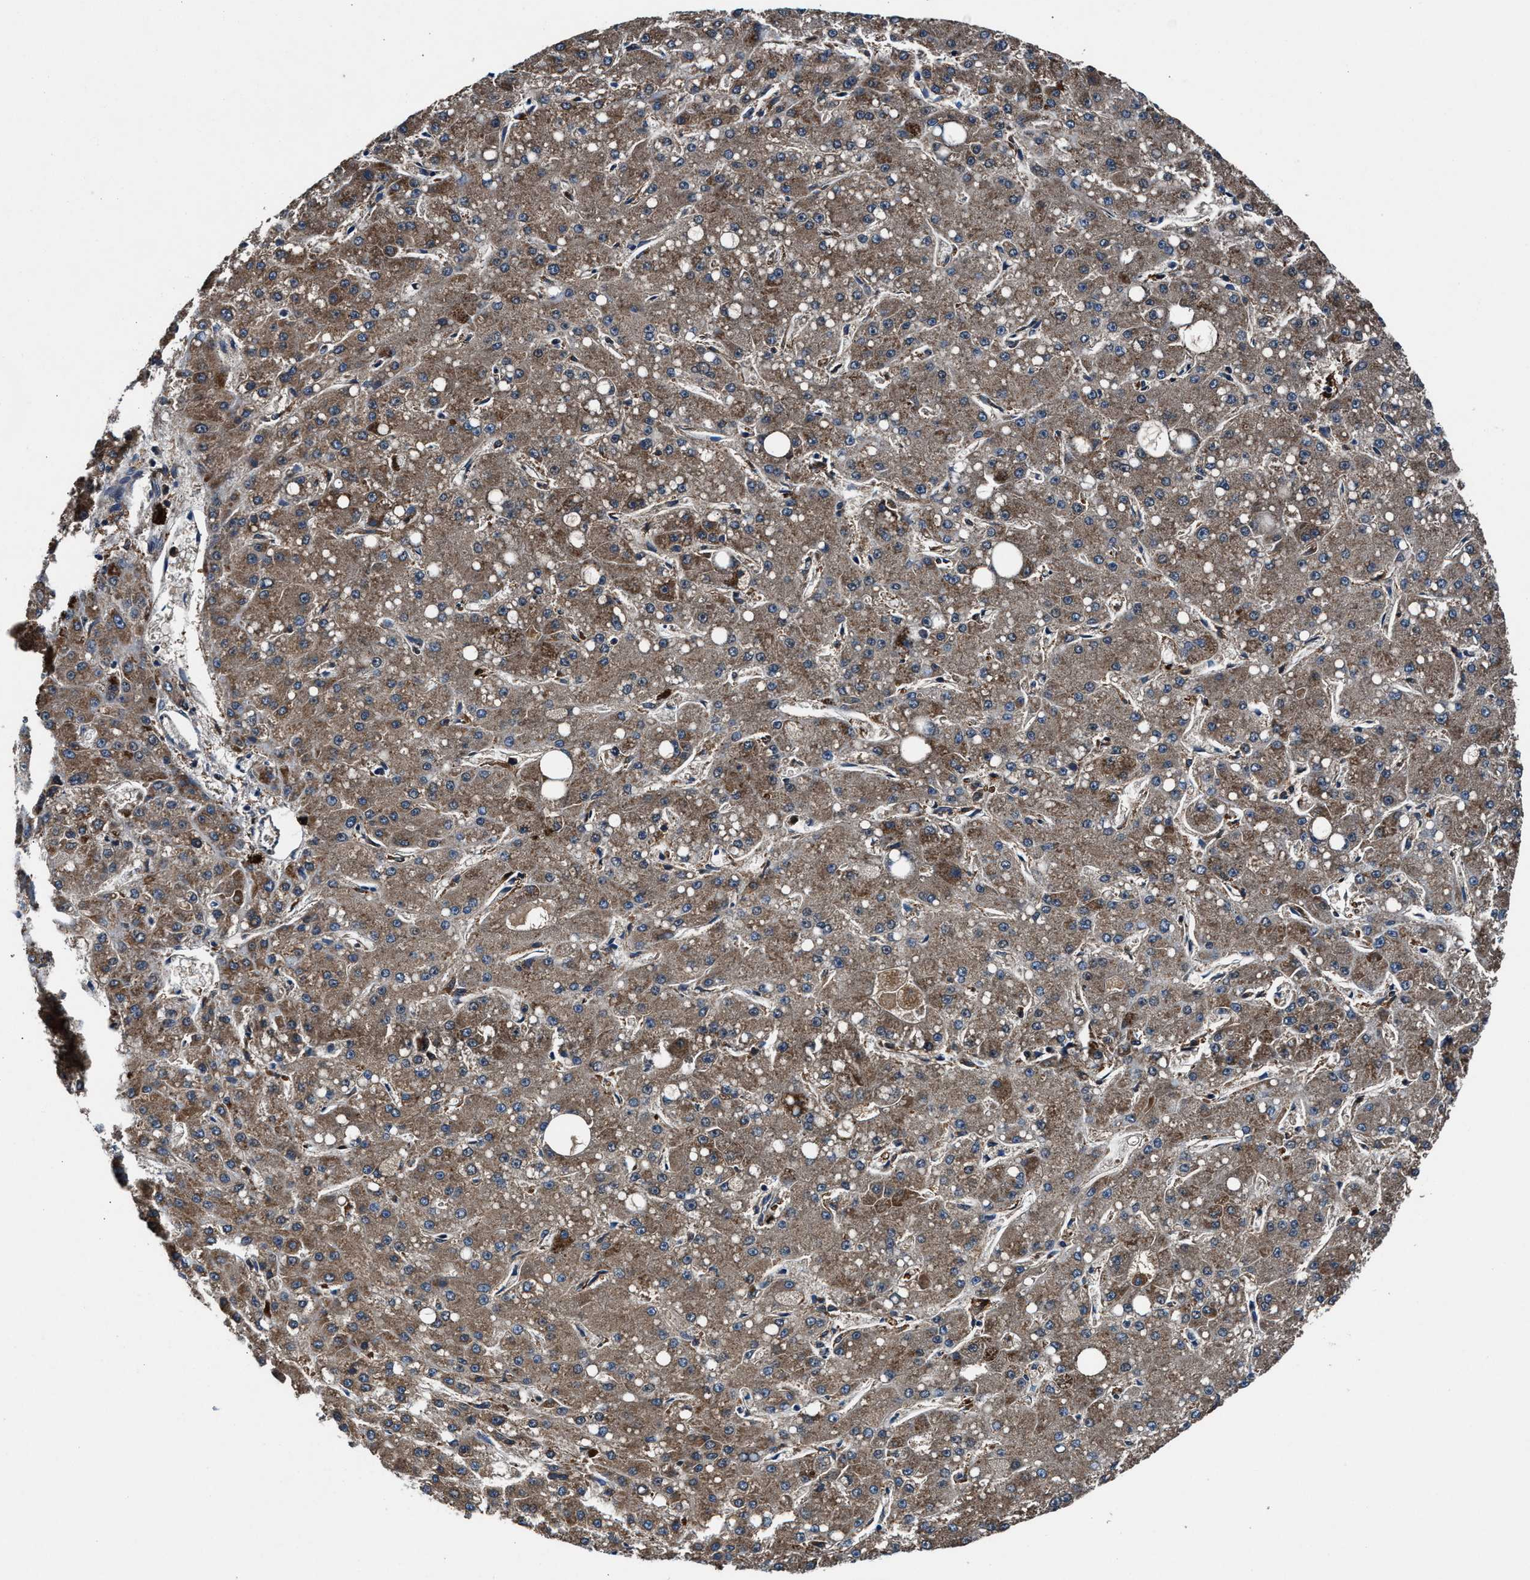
{"staining": {"intensity": "moderate", "quantity": ">75%", "location": "cytoplasmic/membranous"}, "tissue": "liver cancer", "cell_type": "Tumor cells", "image_type": "cancer", "snomed": [{"axis": "morphology", "description": "Carcinoma, Hepatocellular, NOS"}, {"axis": "topography", "description": "Liver"}], "caption": "This histopathology image reveals IHC staining of liver cancer, with medium moderate cytoplasmic/membranous positivity in about >75% of tumor cells.", "gene": "FAM221A", "patient": {"sex": "male", "age": 67}}